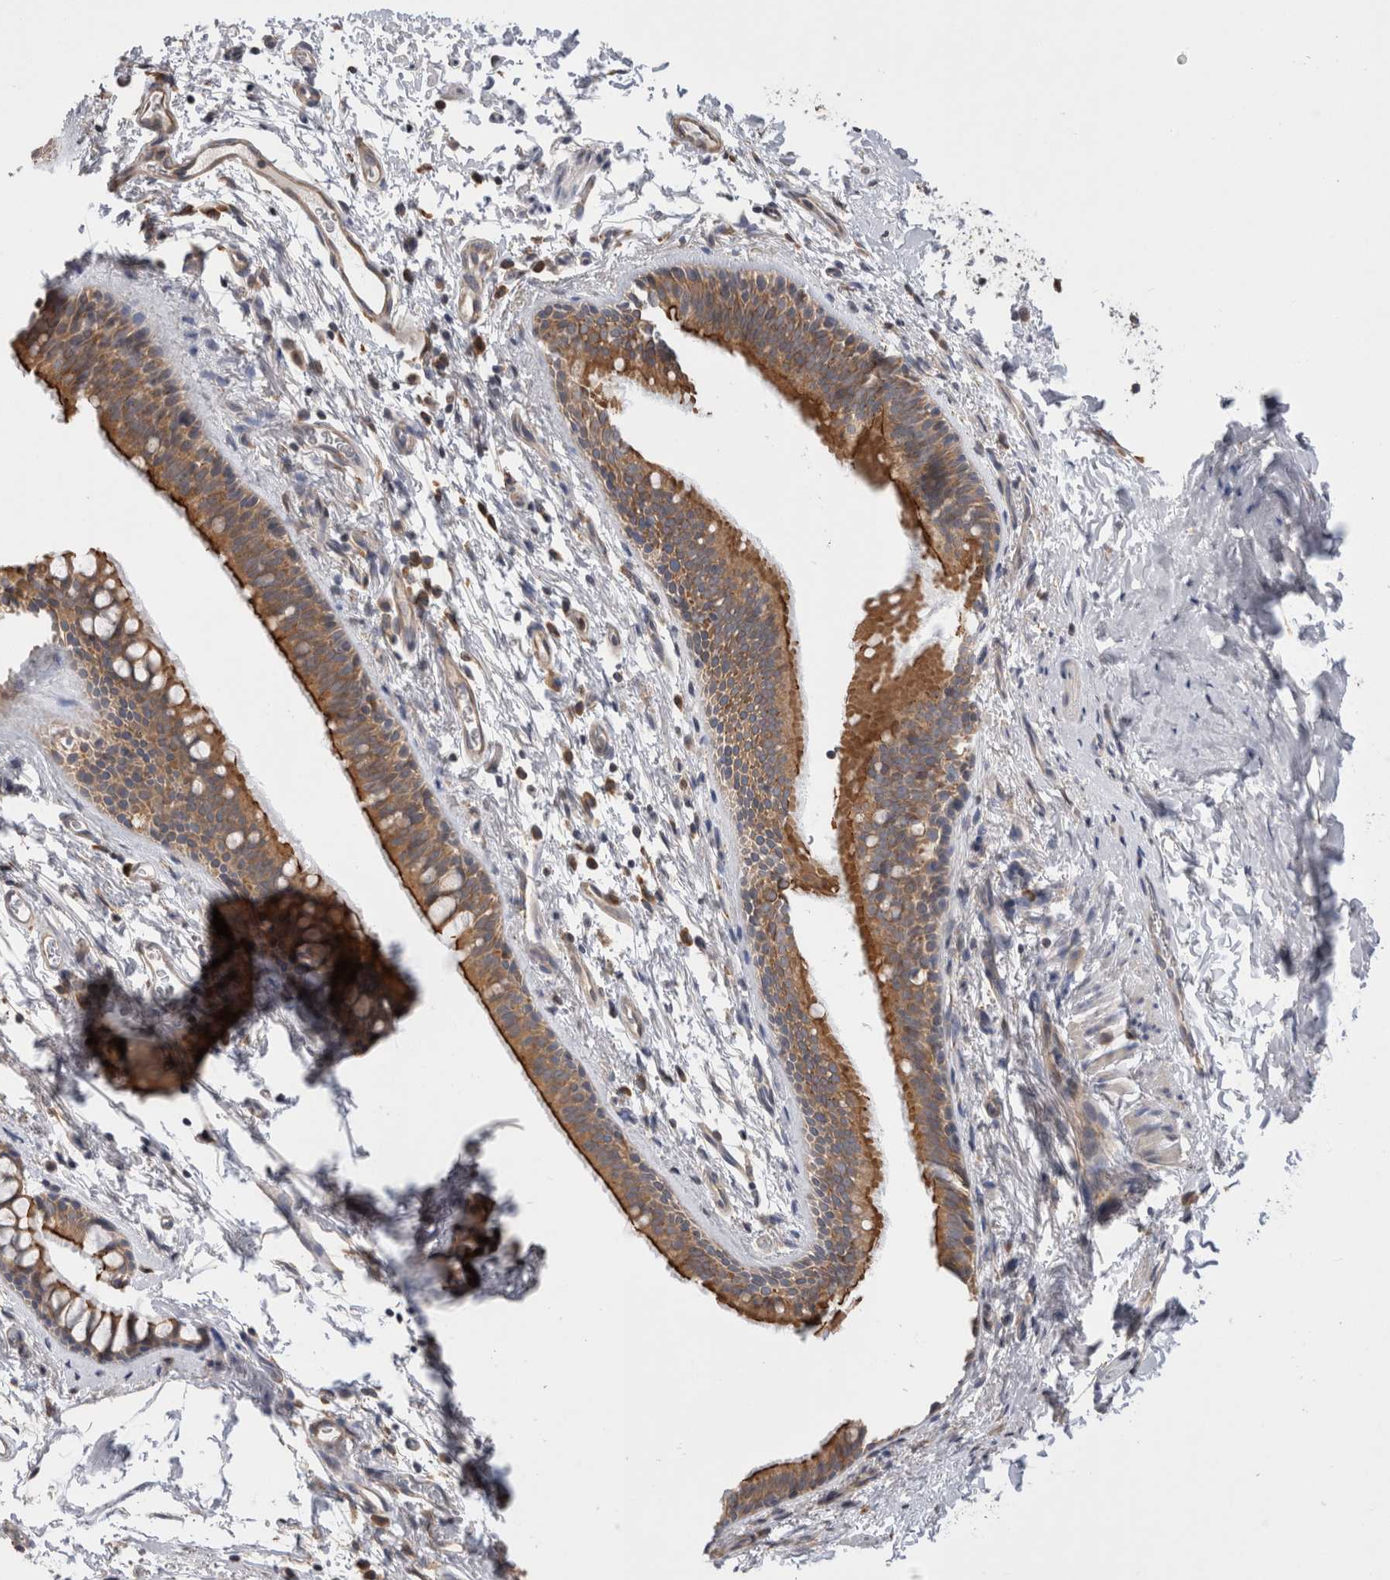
{"staining": {"intensity": "strong", "quantity": ">75%", "location": "cytoplasmic/membranous"}, "tissue": "bronchus", "cell_type": "Respiratory epithelial cells", "image_type": "normal", "snomed": [{"axis": "morphology", "description": "Normal tissue, NOS"}, {"axis": "topography", "description": "Cartilage tissue"}, {"axis": "topography", "description": "Bronchus"}, {"axis": "topography", "description": "Lung"}], "caption": "DAB immunohistochemical staining of benign human bronchus displays strong cytoplasmic/membranous protein positivity in approximately >75% of respiratory epithelial cells.", "gene": "SMAP2", "patient": {"sex": "male", "age": 64}}